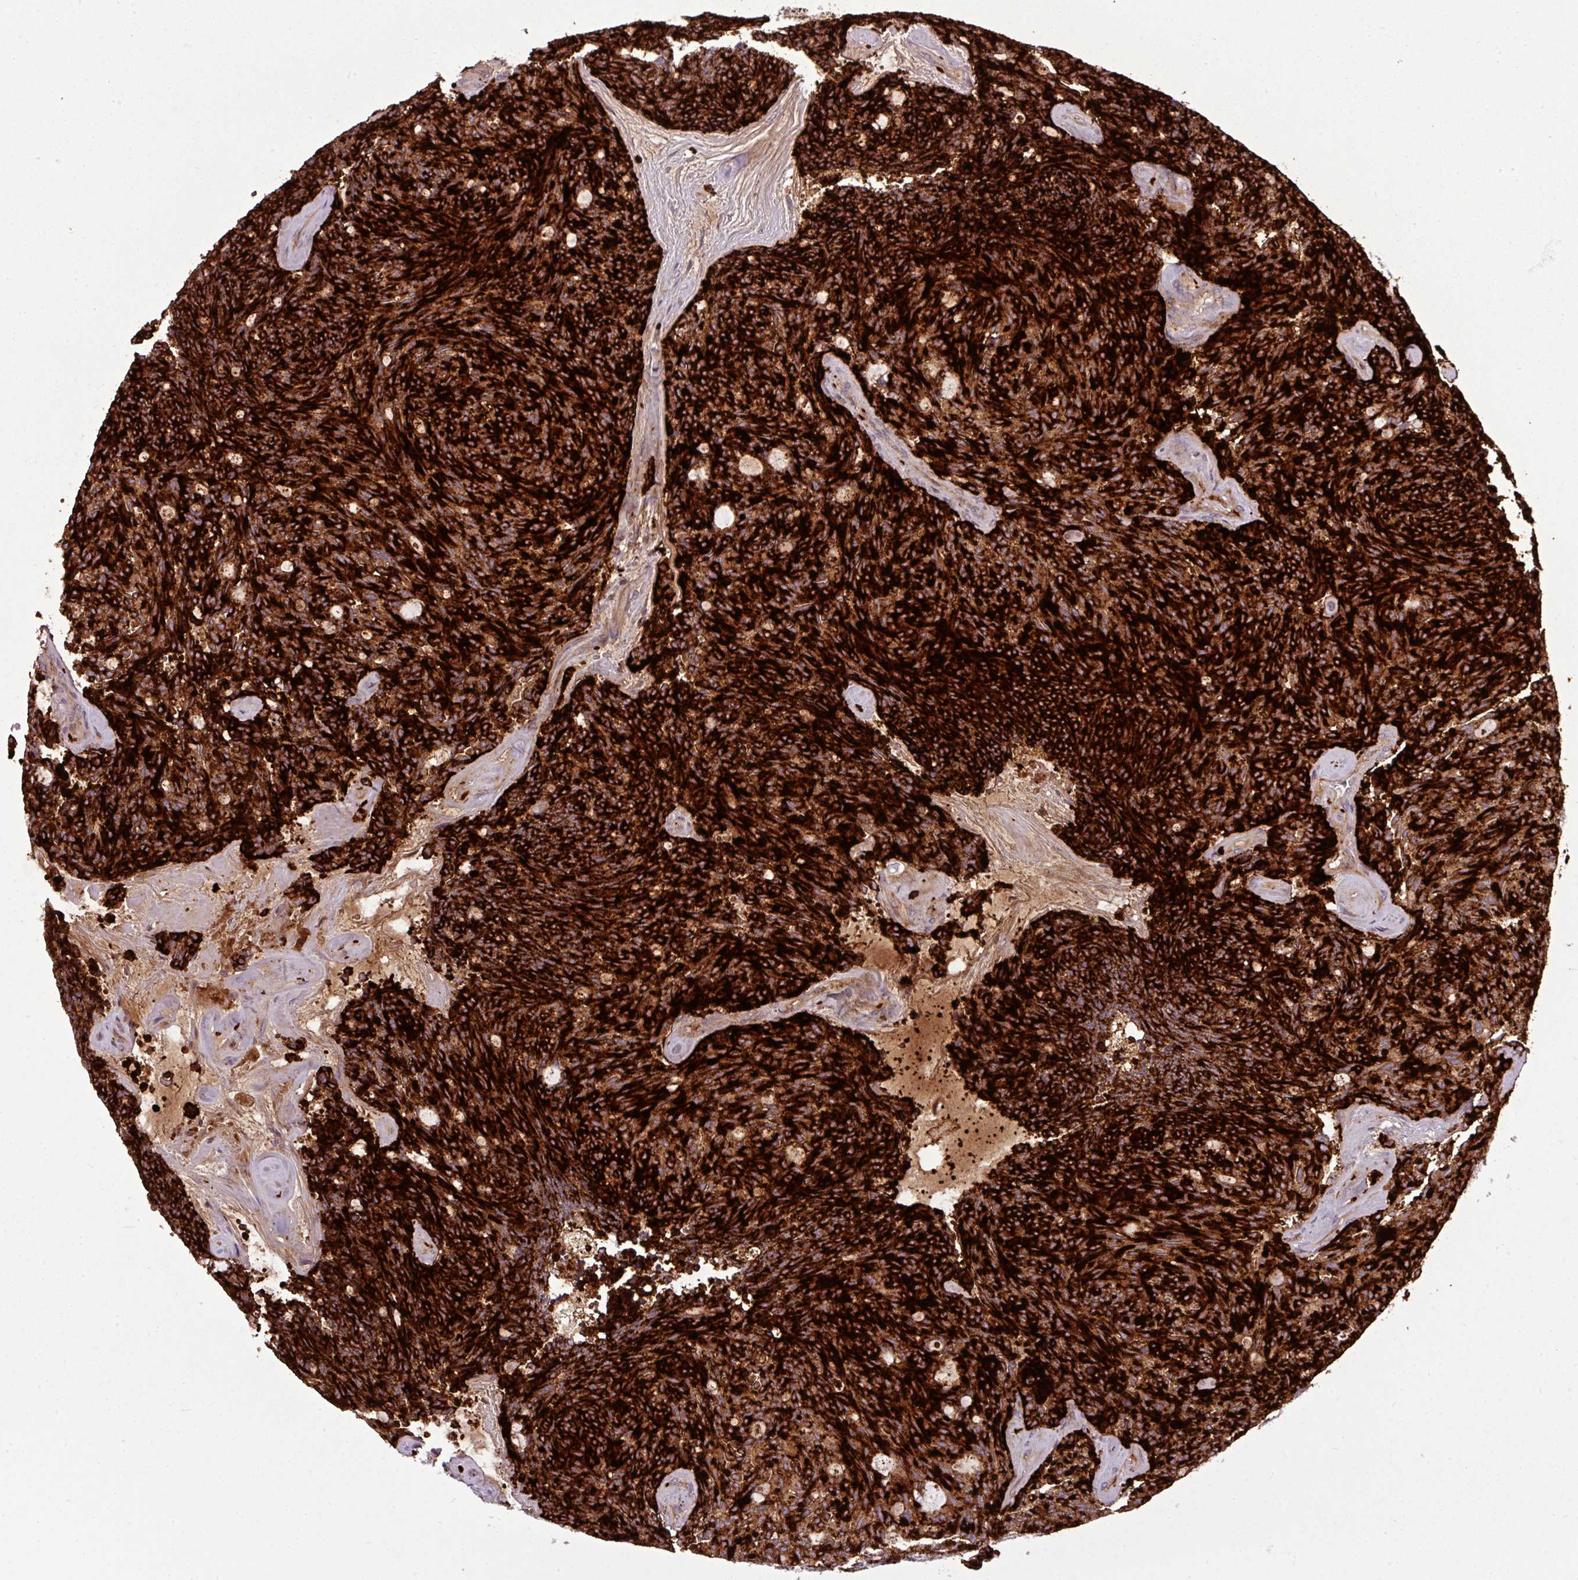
{"staining": {"intensity": "strong", "quantity": ">75%", "location": "cytoplasmic/membranous"}, "tissue": "carcinoid", "cell_type": "Tumor cells", "image_type": "cancer", "snomed": [{"axis": "morphology", "description": "Carcinoid, malignant, NOS"}, {"axis": "topography", "description": "Pancreas"}], "caption": "Tumor cells show high levels of strong cytoplasmic/membranous positivity in approximately >75% of cells in human carcinoid.", "gene": "PAPLN", "patient": {"sex": "female", "age": 54}}